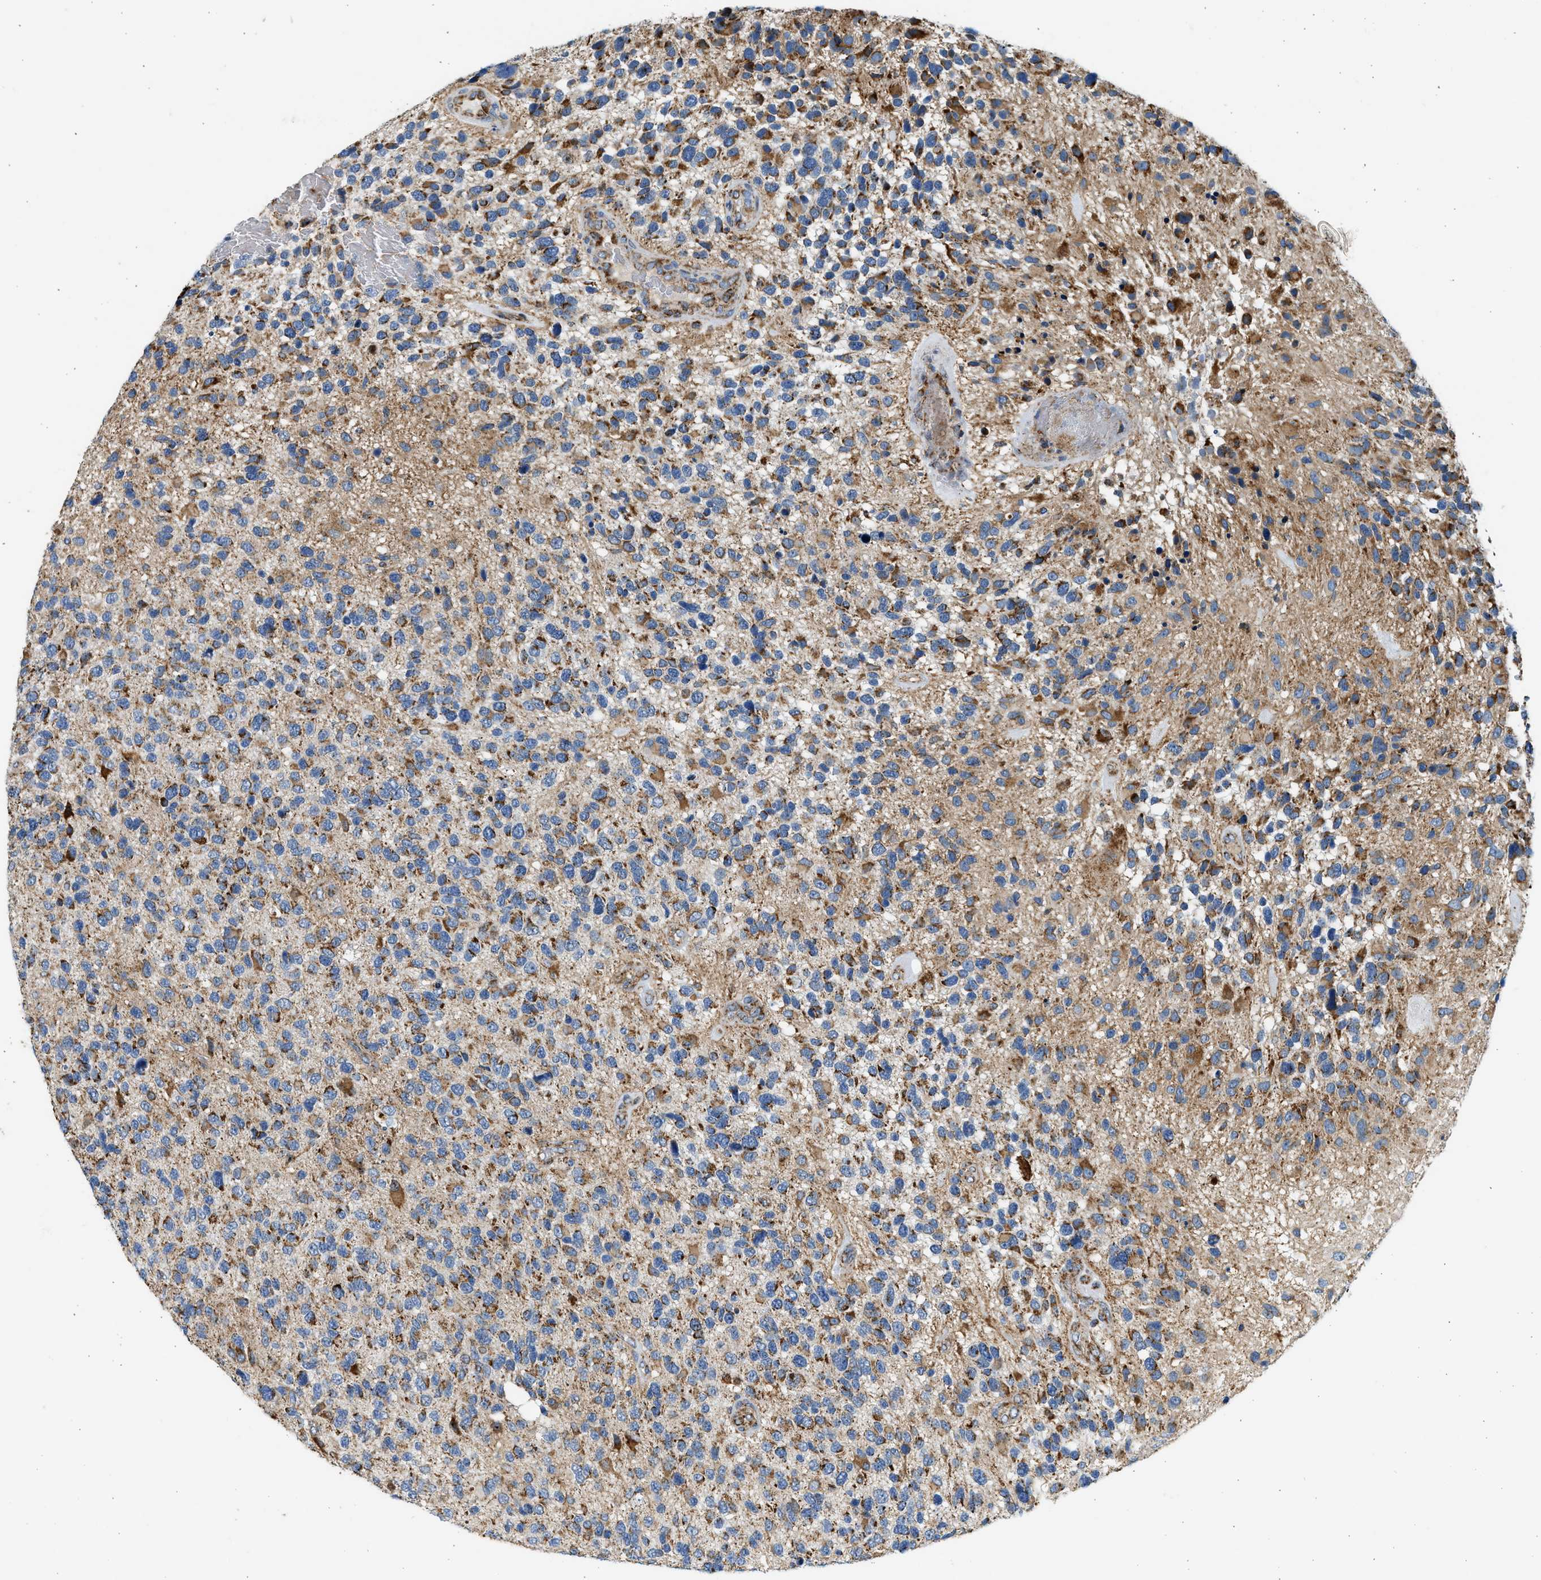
{"staining": {"intensity": "moderate", "quantity": "25%-75%", "location": "cytoplasmic/membranous"}, "tissue": "glioma", "cell_type": "Tumor cells", "image_type": "cancer", "snomed": [{"axis": "morphology", "description": "Glioma, malignant, High grade"}, {"axis": "topography", "description": "Brain"}], "caption": "Immunohistochemical staining of glioma exhibits moderate cytoplasmic/membranous protein expression in approximately 25%-75% of tumor cells.", "gene": "KCNMB3", "patient": {"sex": "female", "age": 58}}